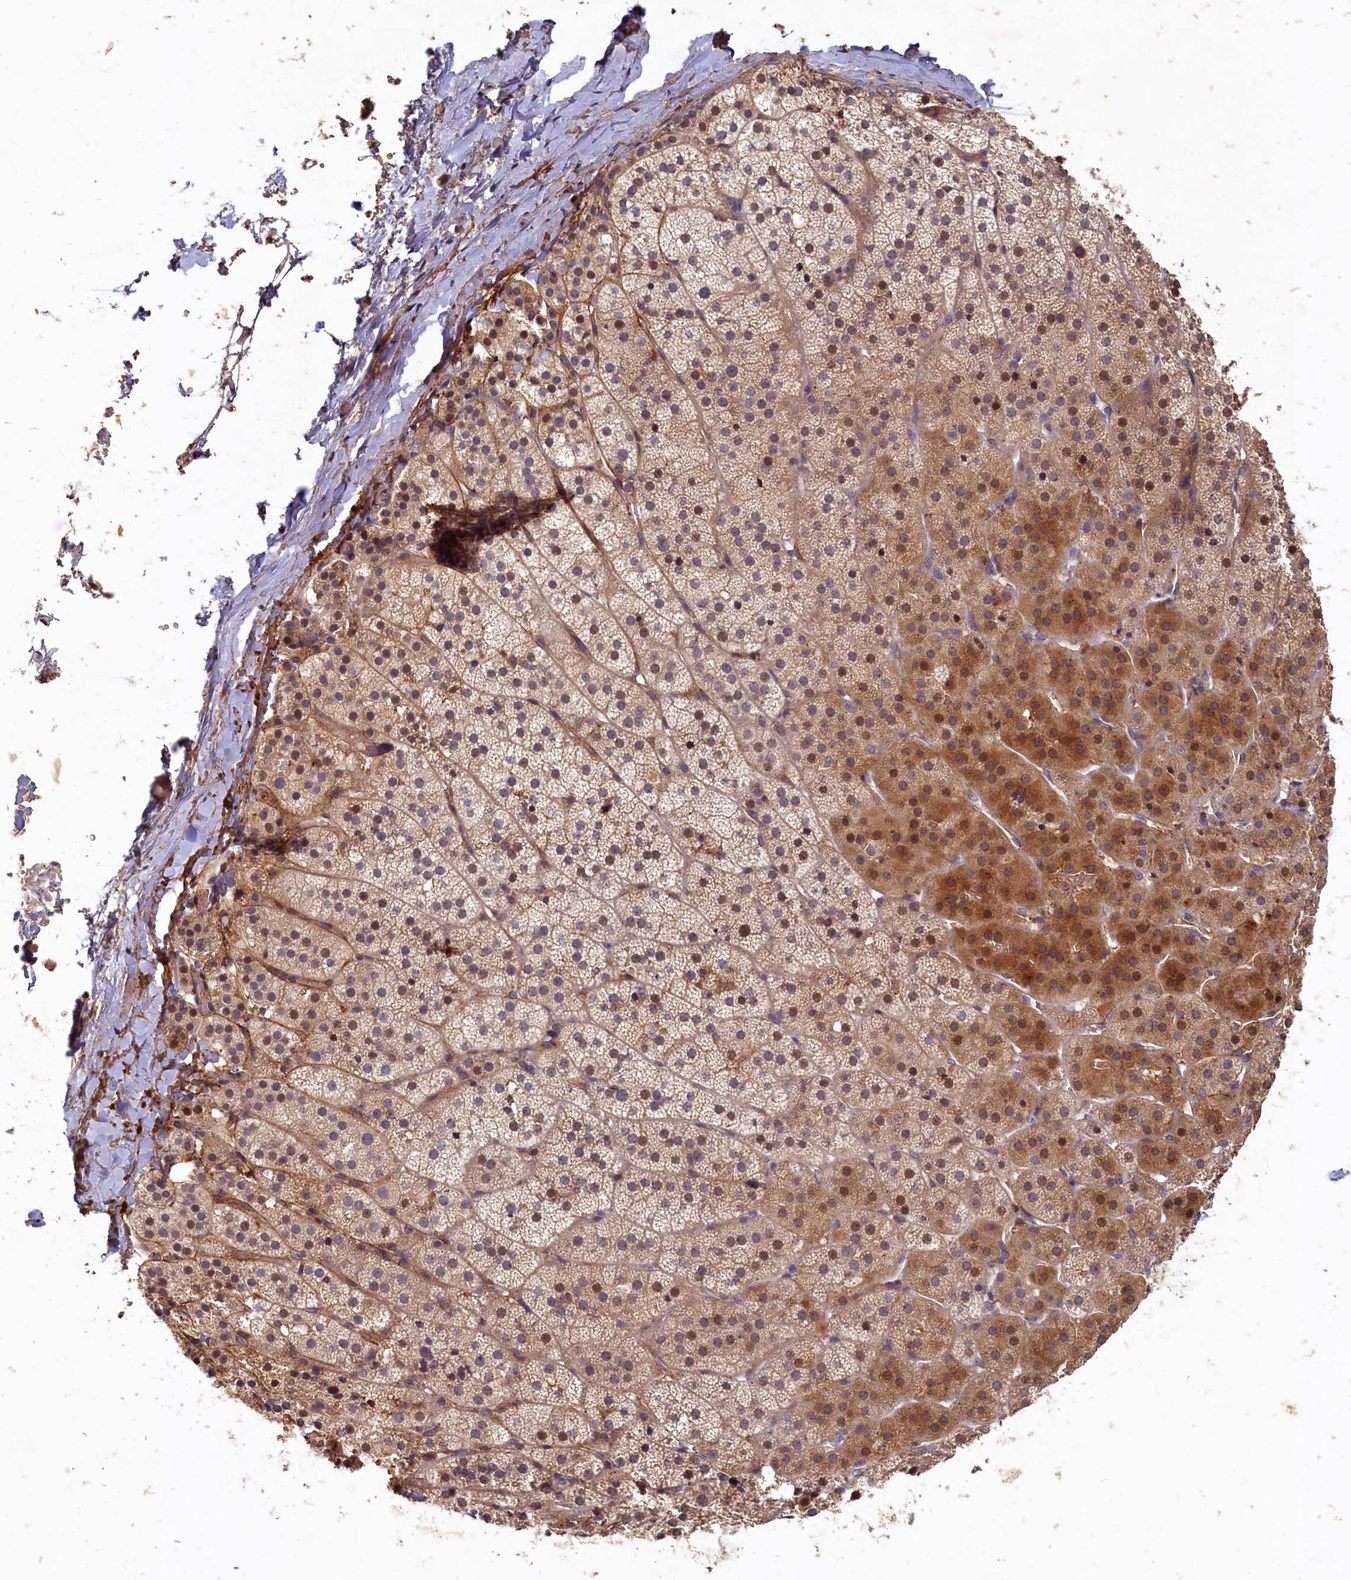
{"staining": {"intensity": "moderate", "quantity": "25%-75%", "location": "cytoplasmic/membranous,nuclear"}, "tissue": "adrenal gland", "cell_type": "Glandular cells", "image_type": "normal", "snomed": [{"axis": "morphology", "description": "Normal tissue, NOS"}, {"axis": "topography", "description": "Adrenal gland"}], "caption": "Human adrenal gland stained with a brown dye displays moderate cytoplasmic/membranous,nuclear positive expression in approximately 25%-75% of glandular cells.", "gene": "LCMT2", "patient": {"sex": "female", "age": 44}}